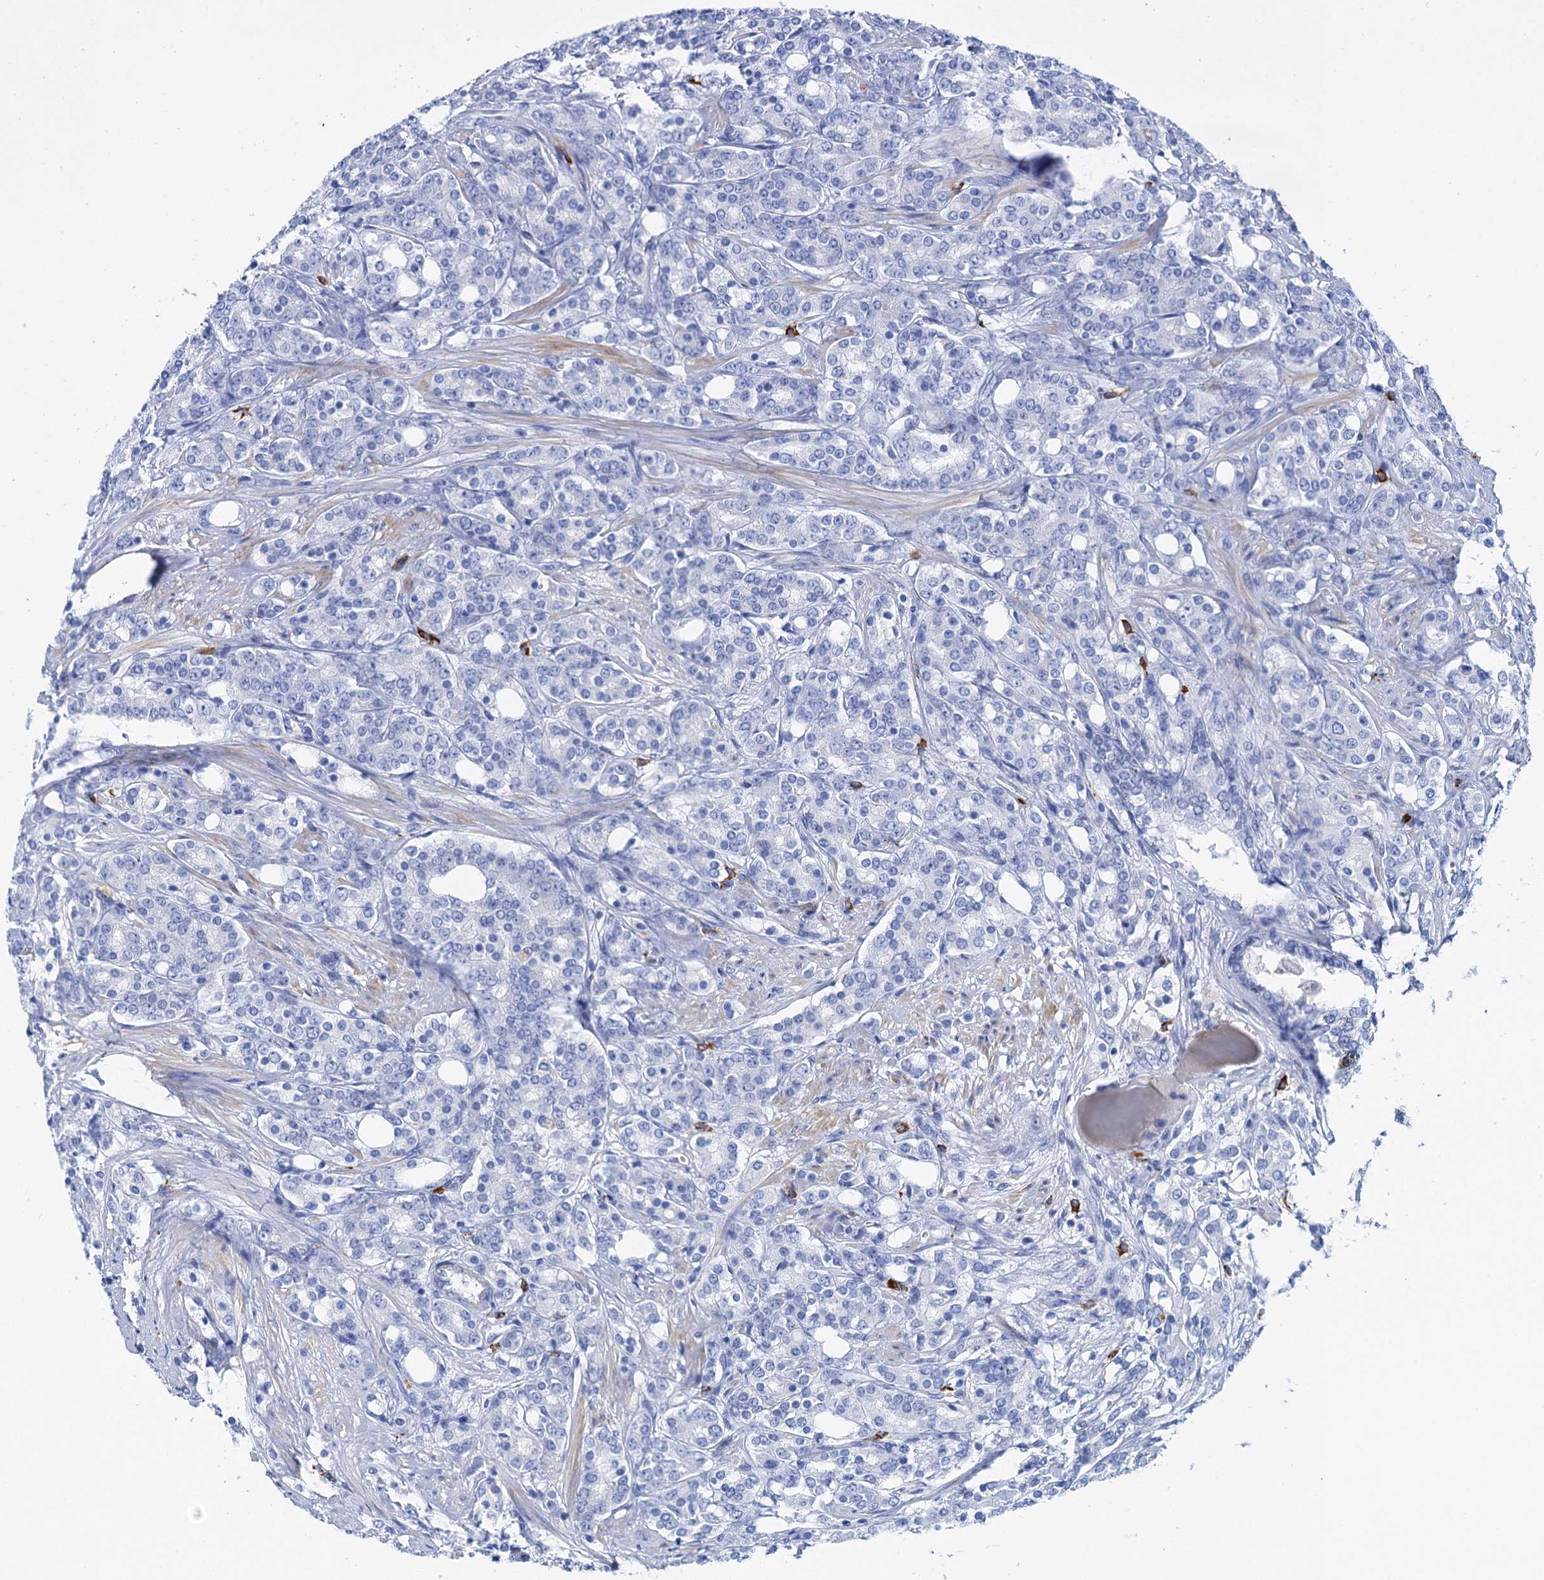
{"staining": {"intensity": "negative", "quantity": "none", "location": "none"}, "tissue": "prostate cancer", "cell_type": "Tumor cells", "image_type": "cancer", "snomed": [{"axis": "morphology", "description": "Adenocarcinoma, High grade"}, {"axis": "topography", "description": "Prostate"}], "caption": "An immunohistochemistry (IHC) micrograph of prostate cancer (high-grade adenocarcinoma) is shown. There is no staining in tumor cells of prostate cancer (high-grade adenocarcinoma).", "gene": "NLRP10", "patient": {"sex": "male", "age": 62}}